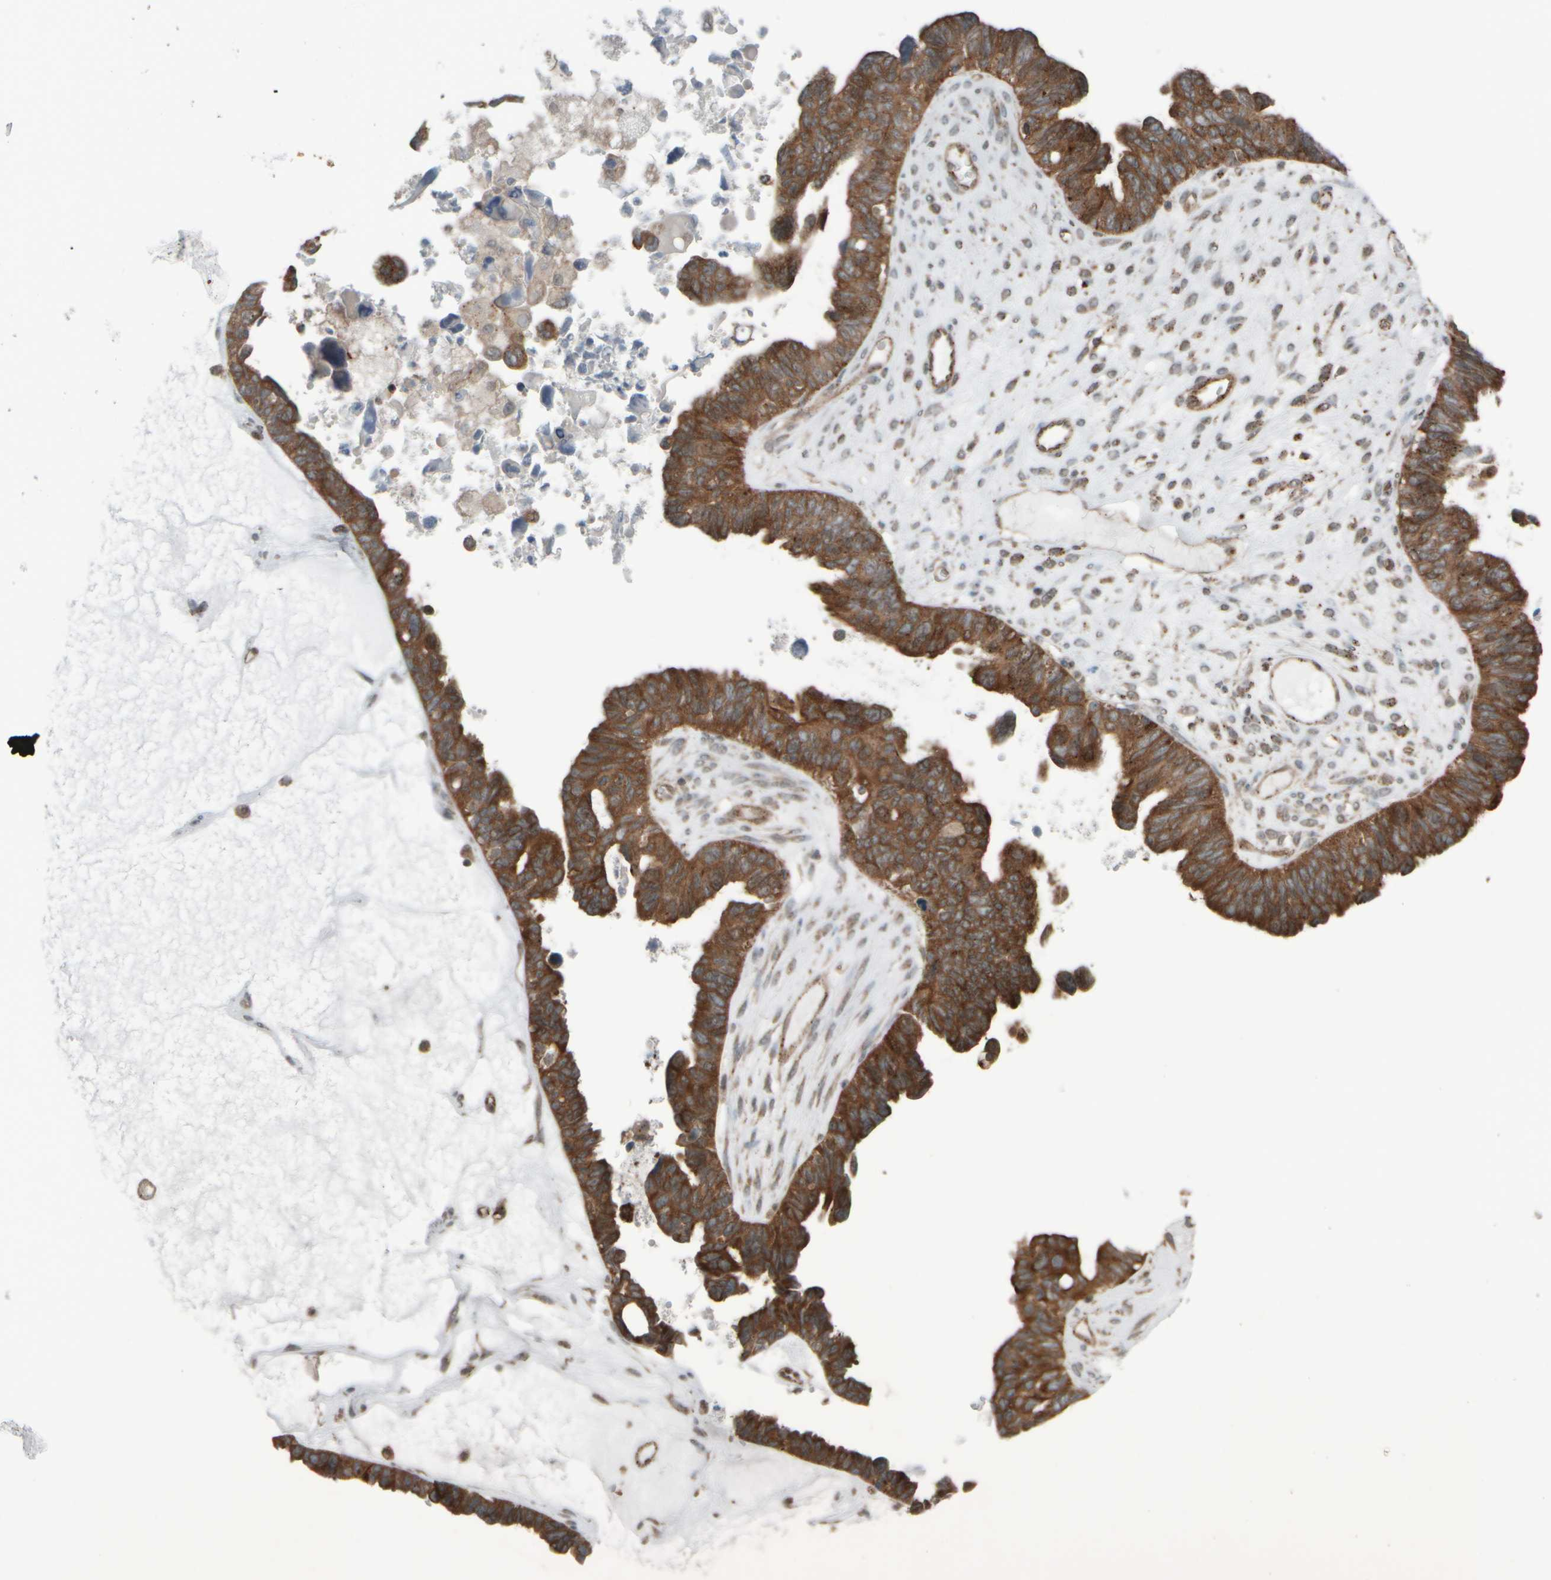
{"staining": {"intensity": "strong", "quantity": ">75%", "location": "cytoplasmic/membranous"}, "tissue": "ovarian cancer", "cell_type": "Tumor cells", "image_type": "cancer", "snomed": [{"axis": "morphology", "description": "Cystadenocarcinoma, serous, NOS"}, {"axis": "topography", "description": "Ovary"}], "caption": "Ovarian cancer (serous cystadenocarcinoma) stained for a protein reveals strong cytoplasmic/membranous positivity in tumor cells.", "gene": "GIGYF1", "patient": {"sex": "female", "age": 79}}